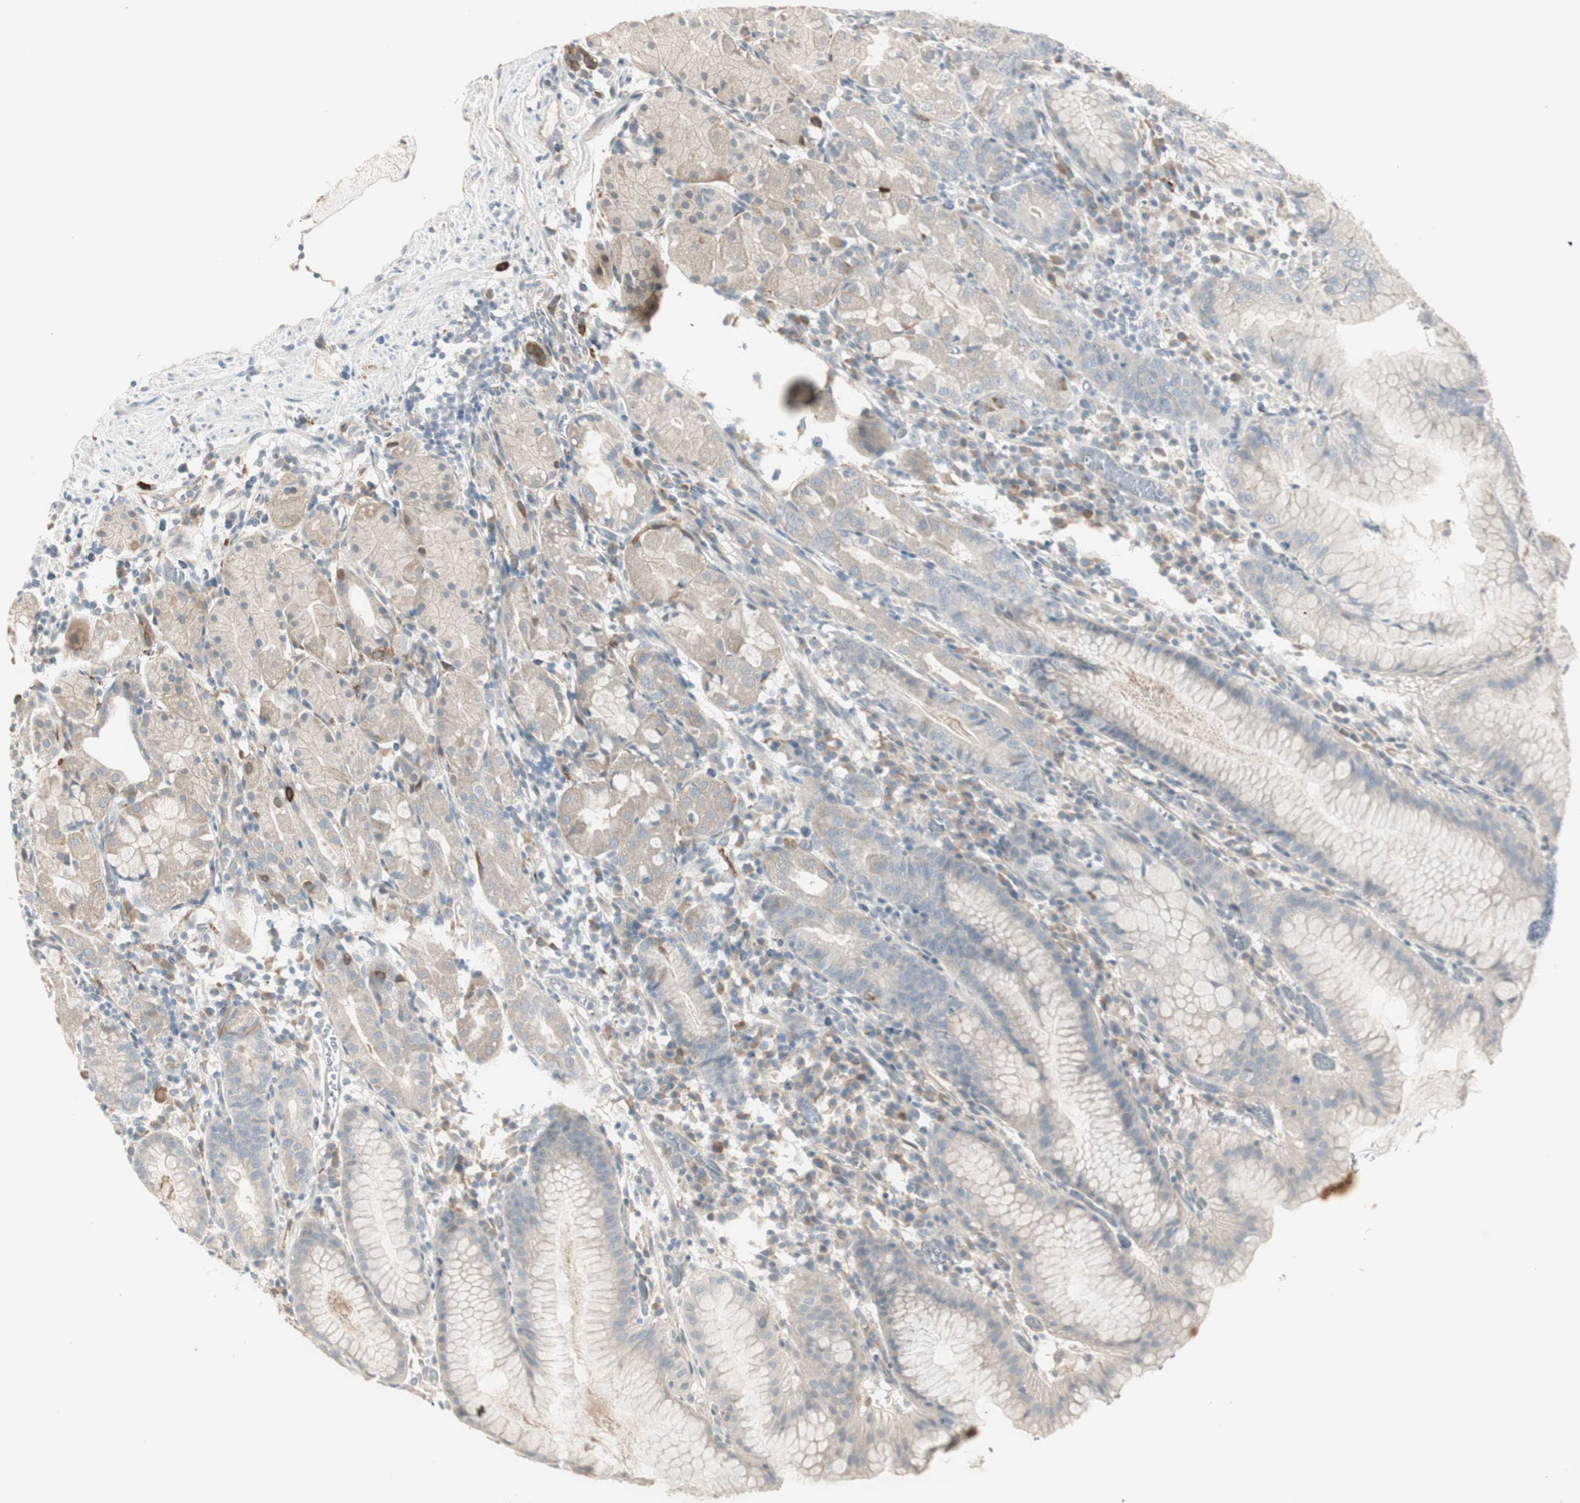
{"staining": {"intensity": "weak", "quantity": "25%-75%", "location": "cytoplasmic/membranous"}, "tissue": "stomach", "cell_type": "Glandular cells", "image_type": "normal", "snomed": [{"axis": "morphology", "description": "Normal tissue, NOS"}, {"axis": "topography", "description": "Stomach"}, {"axis": "topography", "description": "Stomach, lower"}], "caption": "Brown immunohistochemical staining in unremarkable stomach shows weak cytoplasmic/membranous staining in about 25%-75% of glandular cells.", "gene": "MAPRE3", "patient": {"sex": "female", "age": 75}}